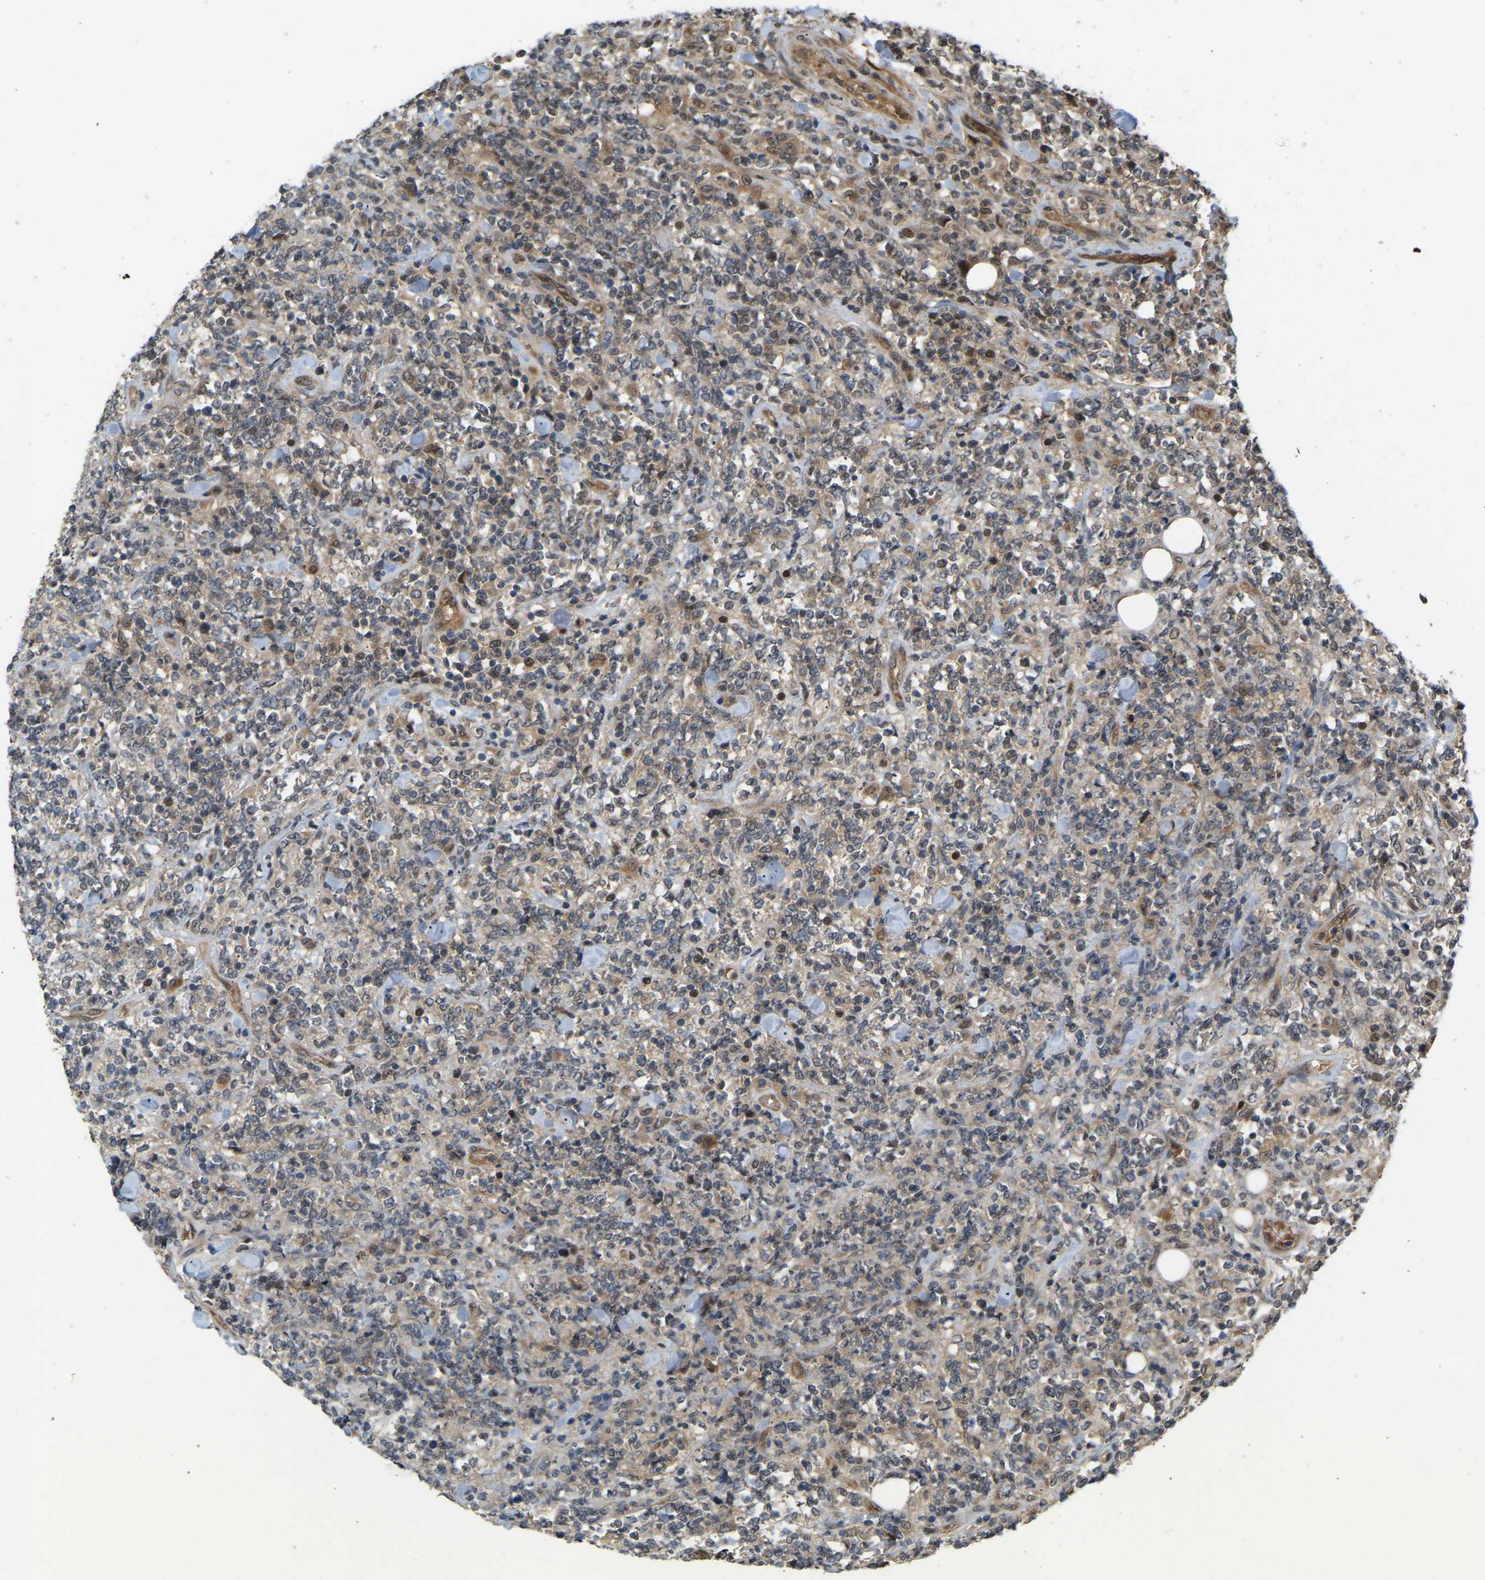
{"staining": {"intensity": "weak", "quantity": "<25%", "location": "nuclear"}, "tissue": "lymphoma", "cell_type": "Tumor cells", "image_type": "cancer", "snomed": [{"axis": "morphology", "description": "Malignant lymphoma, non-Hodgkin's type, High grade"}, {"axis": "topography", "description": "Soft tissue"}], "caption": "Protein analysis of malignant lymphoma, non-Hodgkin's type (high-grade) displays no significant staining in tumor cells.", "gene": "LIMK2", "patient": {"sex": "male", "age": 18}}